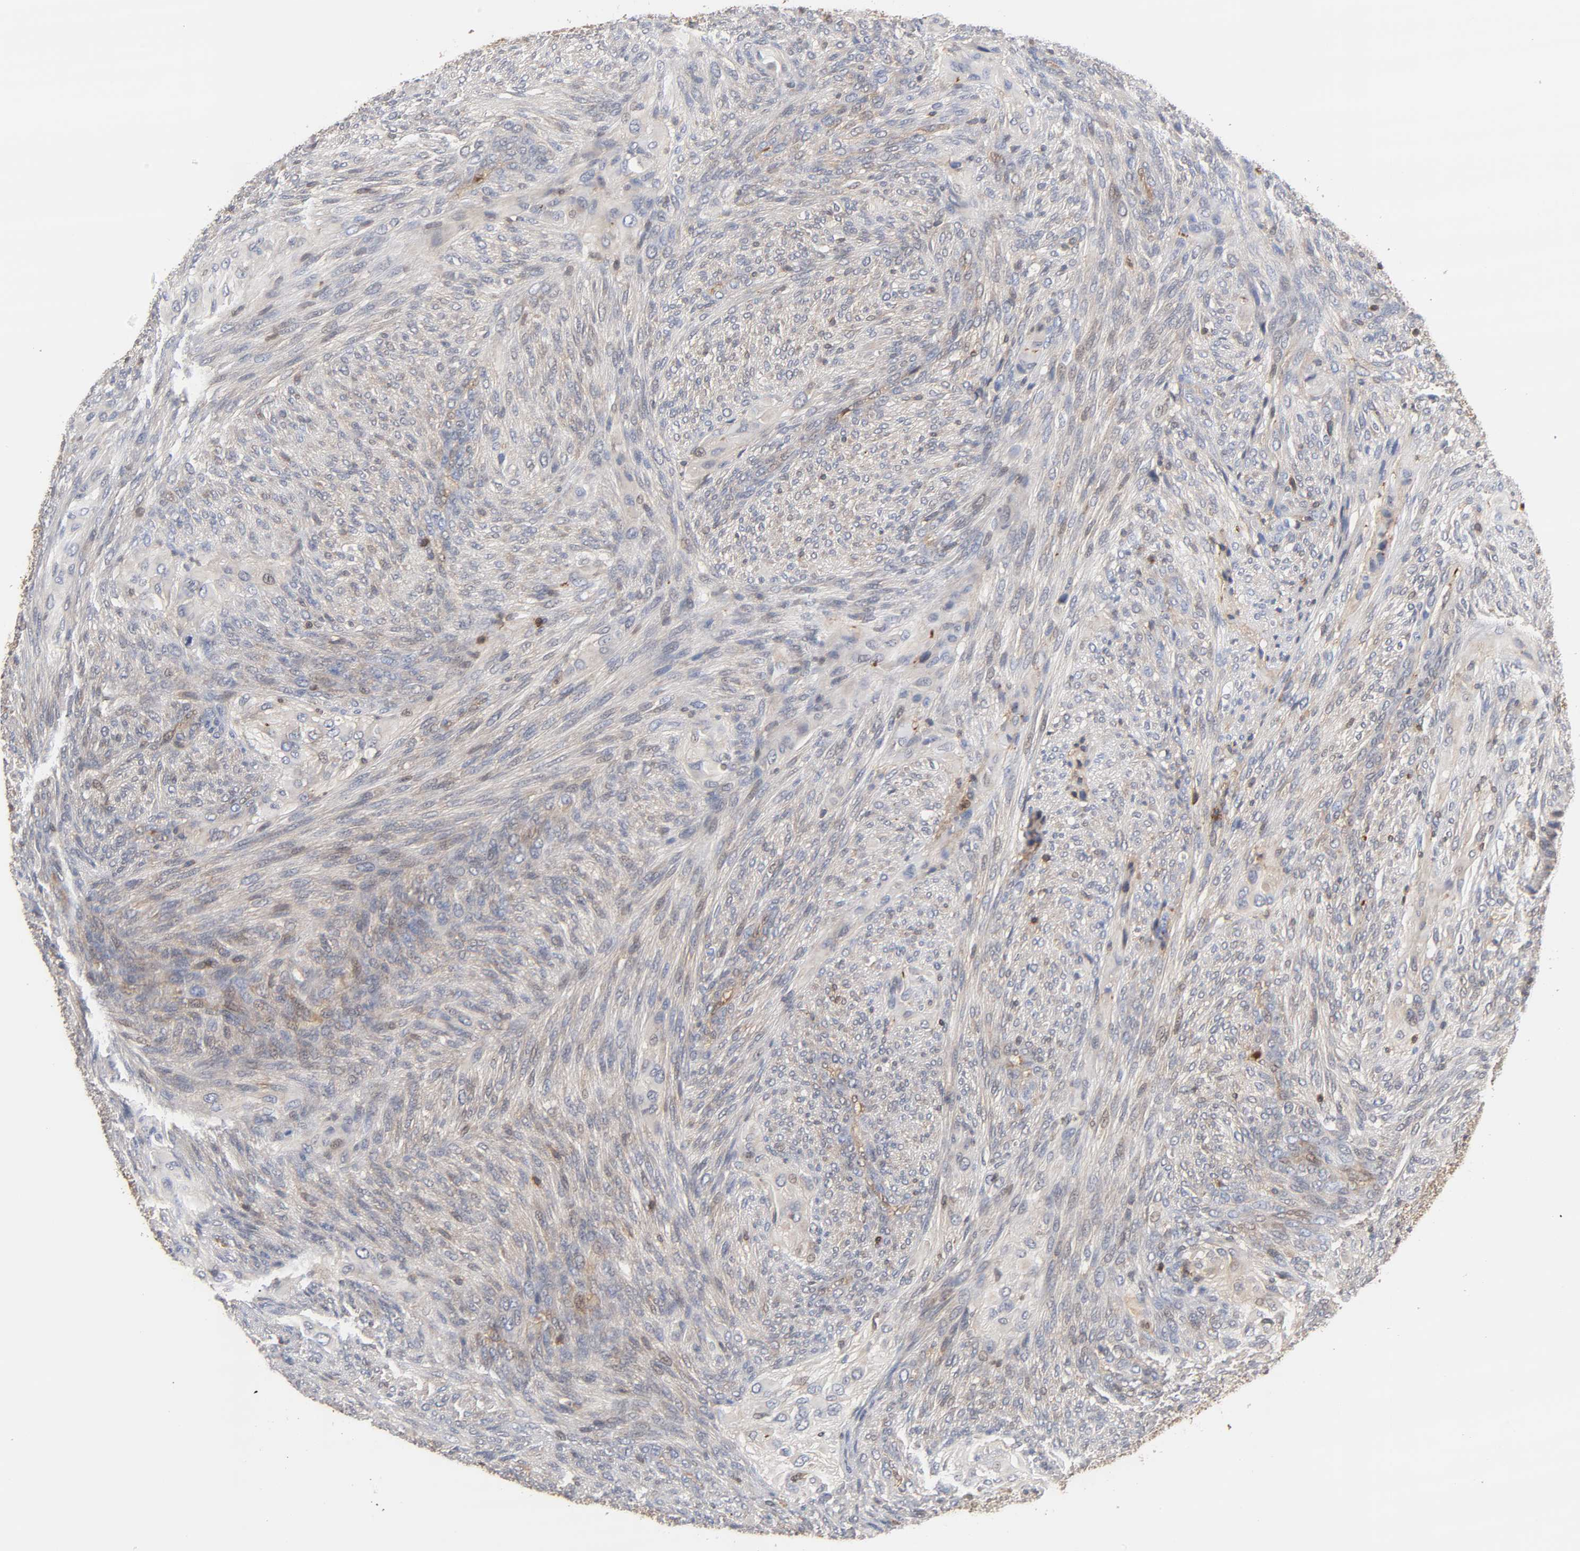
{"staining": {"intensity": "weak", "quantity": "25%-75%", "location": "cytoplasmic/membranous"}, "tissue": "glioma", "cell_type": "Tumor cells", "image_type": "cancer", "snomed": [{"axis": "morphology", "description": "Glioma, malignant, High grade"}, {"axis": "topography", "description": "Cerebral cortex"}], "caption": "Protein staining of high-grade glioma (malignant) tissue reveals weak cytoplasmic/membranous expression in approximately 25%-75% of tumor cells.", "gene": "ANXA11", "patient": {"sex": "female", "age": 55}}